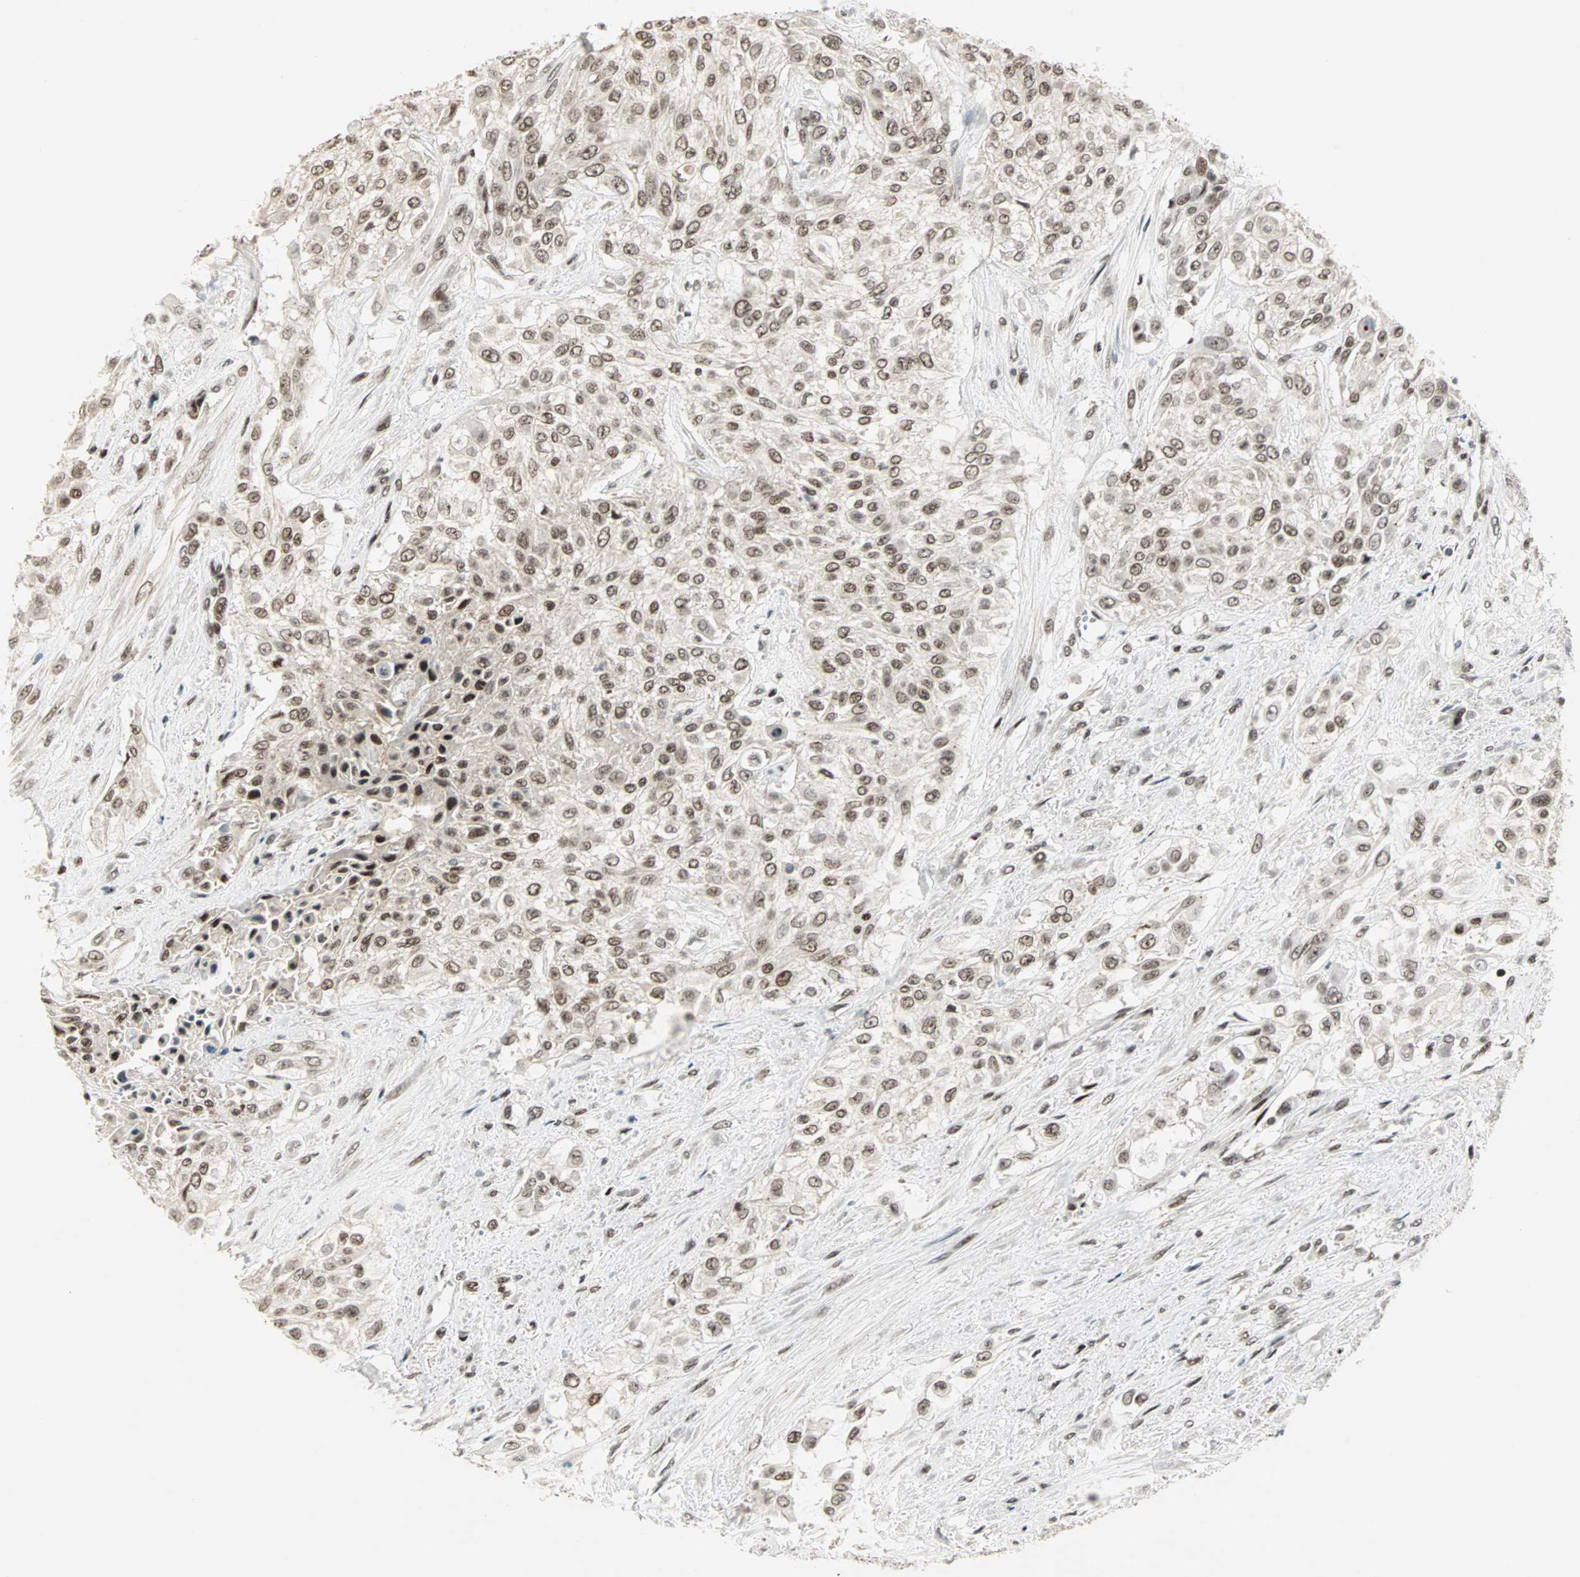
{"staining": {"intensity": "moderate", "quantity": ">75%", "location": "nuclear"}, "tissue": "urothelial cancer", "cell_type": "Tumor cells", "image_type": "cancer", "snomed": [{"axis": "morphology", "description": "Urothelial carcinoma, High grade"}, {"axis": "topography", "description": "Urinary bladder"}], "caption": "Urothelial cancer stained for a protein (brown) displays moderate nuclear positive expression in approximately >75% of tumor cells.", "gene": "BLM", "patient": {"sex": "male", "age": 57}}